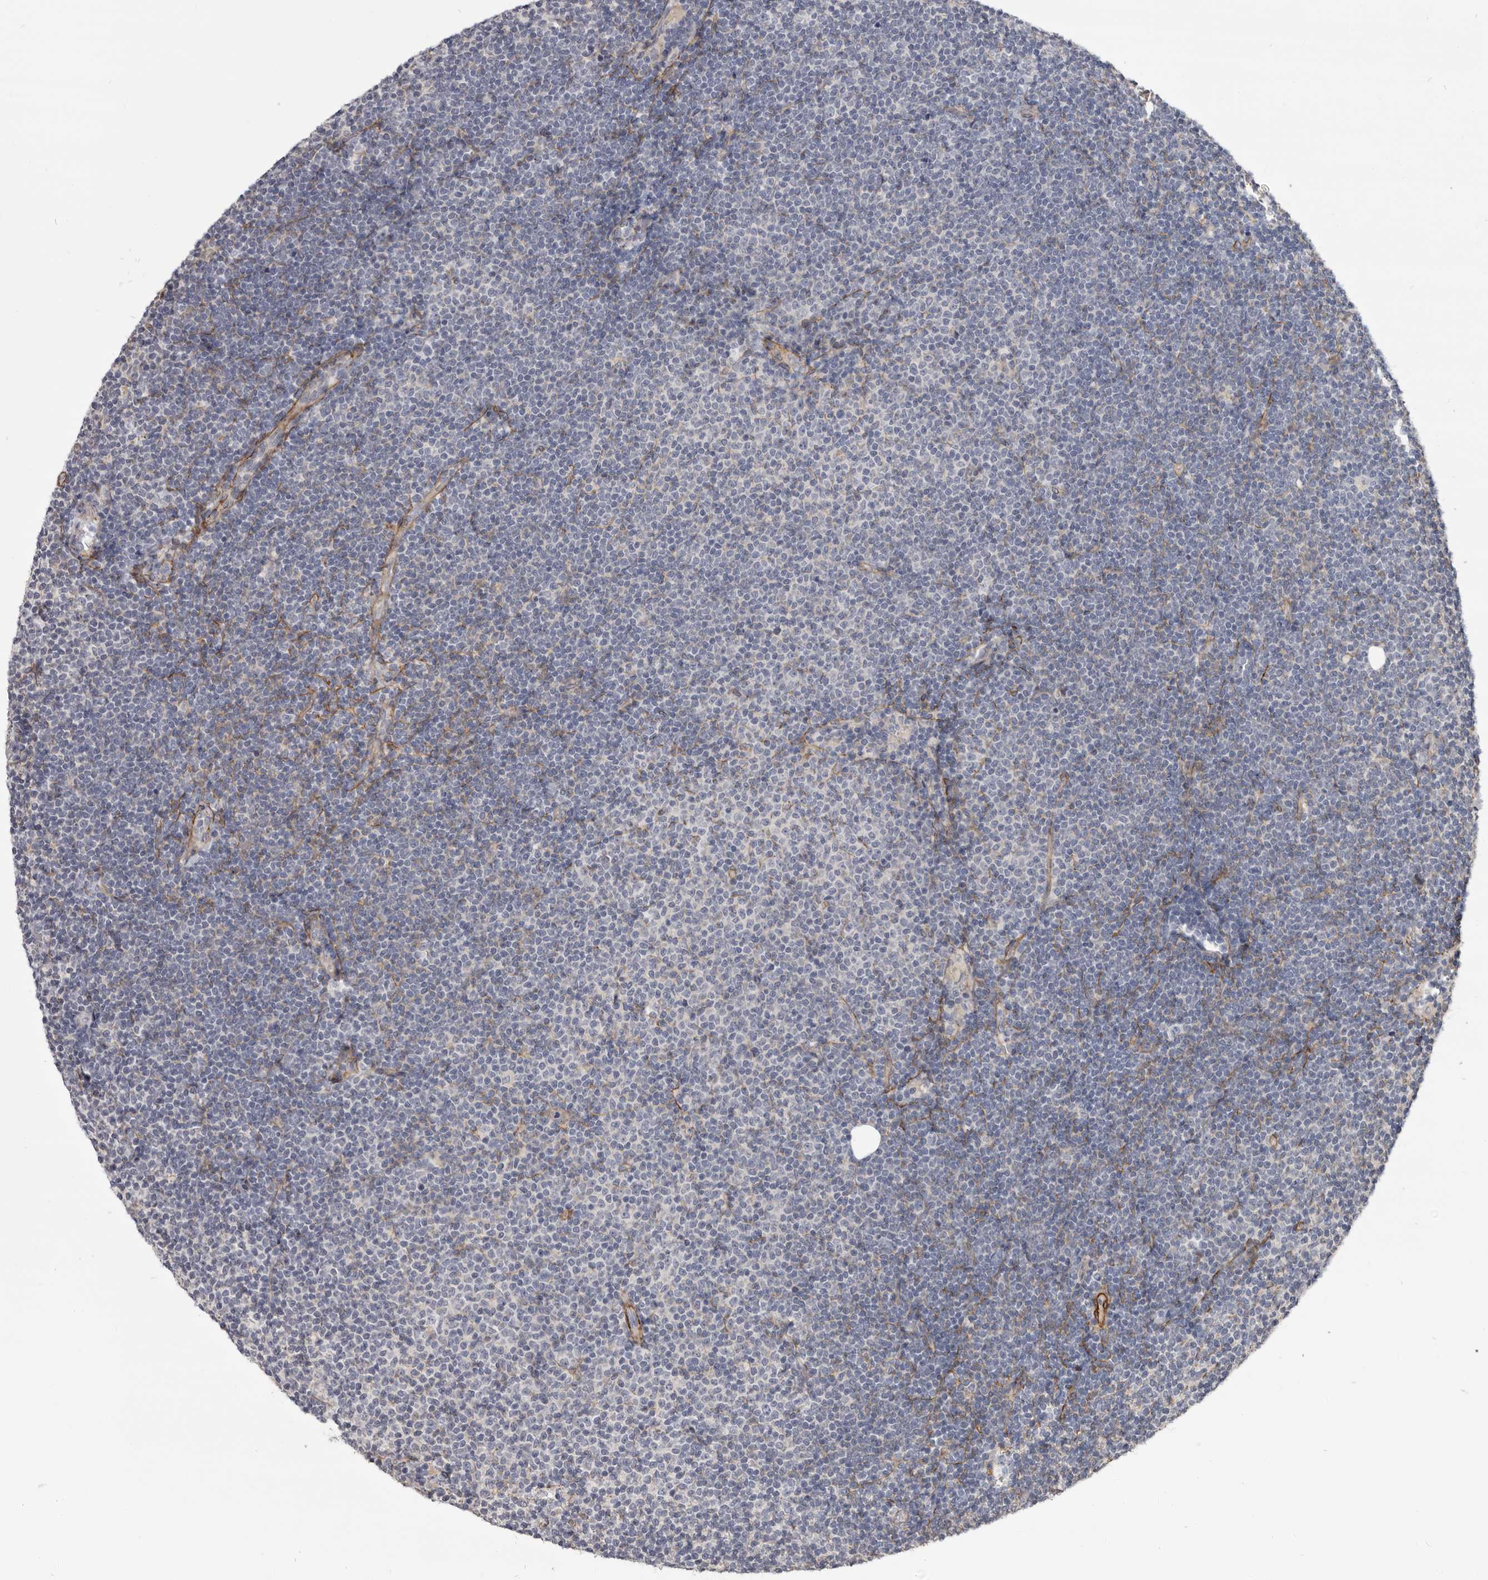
{"staining": {"intensity": "negative", "quantity": "none", "location": "none"}, "tissue": "lymphoma", "cell_type": "Tumor cells", "image_type": "cancer", "snomed": [{"axis": "morphology", "description": "Malignant lymphoma, non-Hodgkin's type, Low grade"}, {"axis": "topography", "description": "Lymph node"}], "caption": "High power microscopy micrograph of an IHC image of malignant lymphoma, non-Hodgkin's type (low-grade), revealing no significant positivity in tumor cells.", "gene": "CGN", "patient": {"sex": "female", "age": 53}}